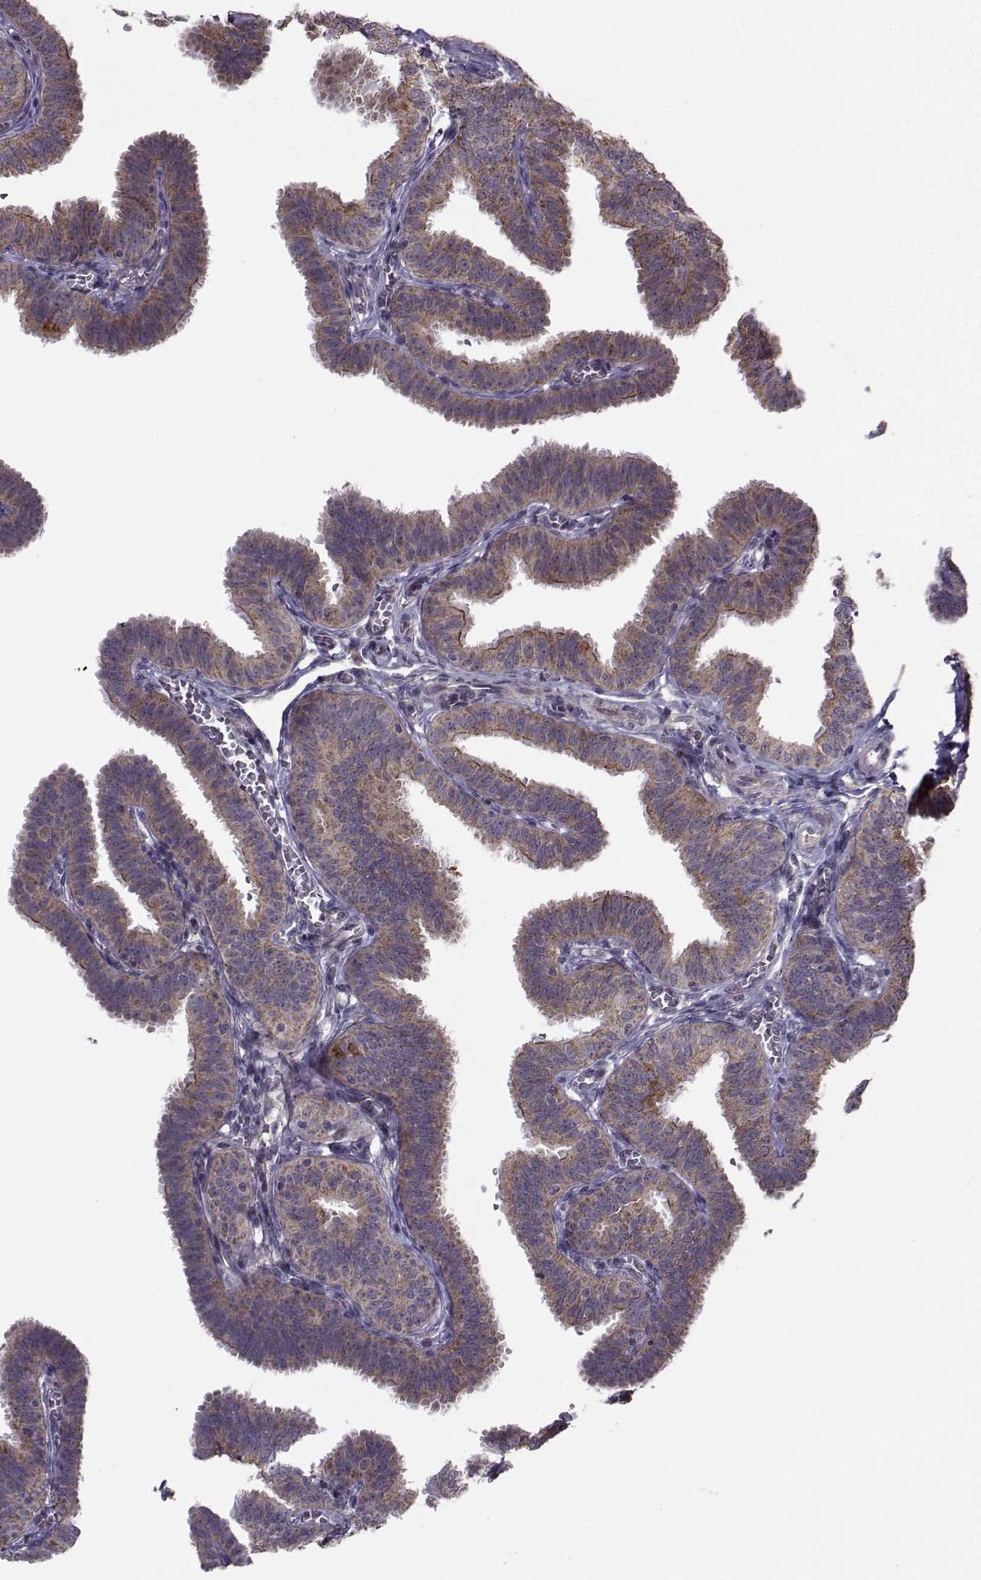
{"staining": {"intensity": "moderate", "quantity": ">75%", "location": "cytoplasmic/membranous"}, "tissue": "fallopian tube", "cell_type": "Glandular cells", "image_type": "normal", "snomed": [{"axis": "morphology", "description": "Normal tissue, NOS"}, {"axis": "topography", "description": "Fallopian tube"}], "caption": "IHC (DAB (3,3'-diaminobenzidine)) staining of normal human fallopian tube demonstrates moderate cytoplasmic/membranous protein positivity in about >75% of glandular cells.", "gene": "NECAB3", "patient": {"sex": "female", "age": 25}}